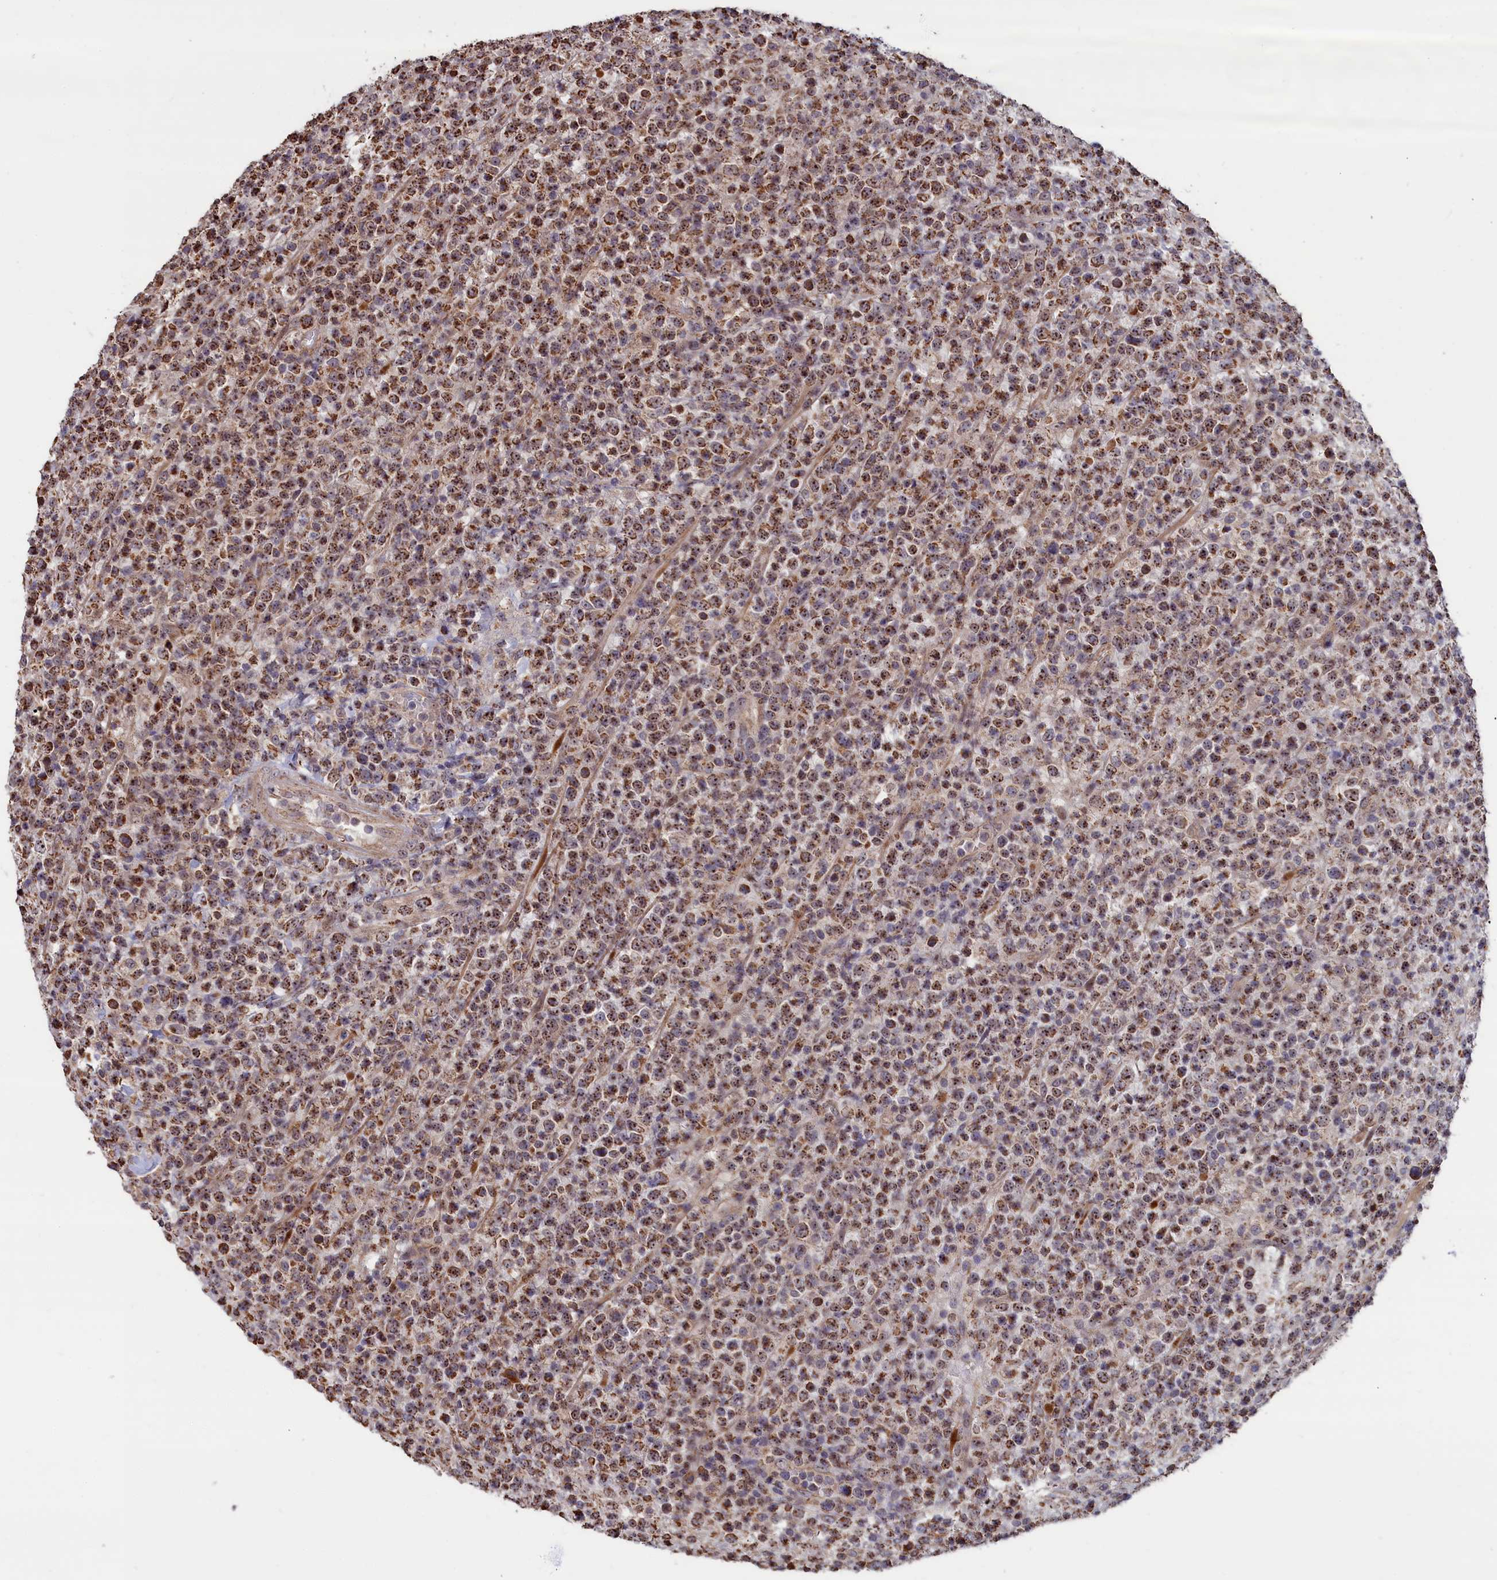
{"staining": {"intensity": "moderate", "quantity": ">75%", "location": "cytoplasmic/membranous,nuclear"}, "tissue": "lymphoma", "cell_type": "Tumor cells", "image_type": "cancer", "snomed": [{"axis": "morphology", "description": "Malignant lymphoma, non-Hodgkin's type, High grade"}, {"axis": "topography", "description": "Colon"}], "caption": "High-grade malignant lymphoma, non-Hodgkin's type stained with immunohistochemistry demonstrates moderate cytoplasmic/membranous and nuclear positivity in approximately >75% of tumor cells.", "gene": "ZNF816", "patient": {"sex": "female", "age": 53}}